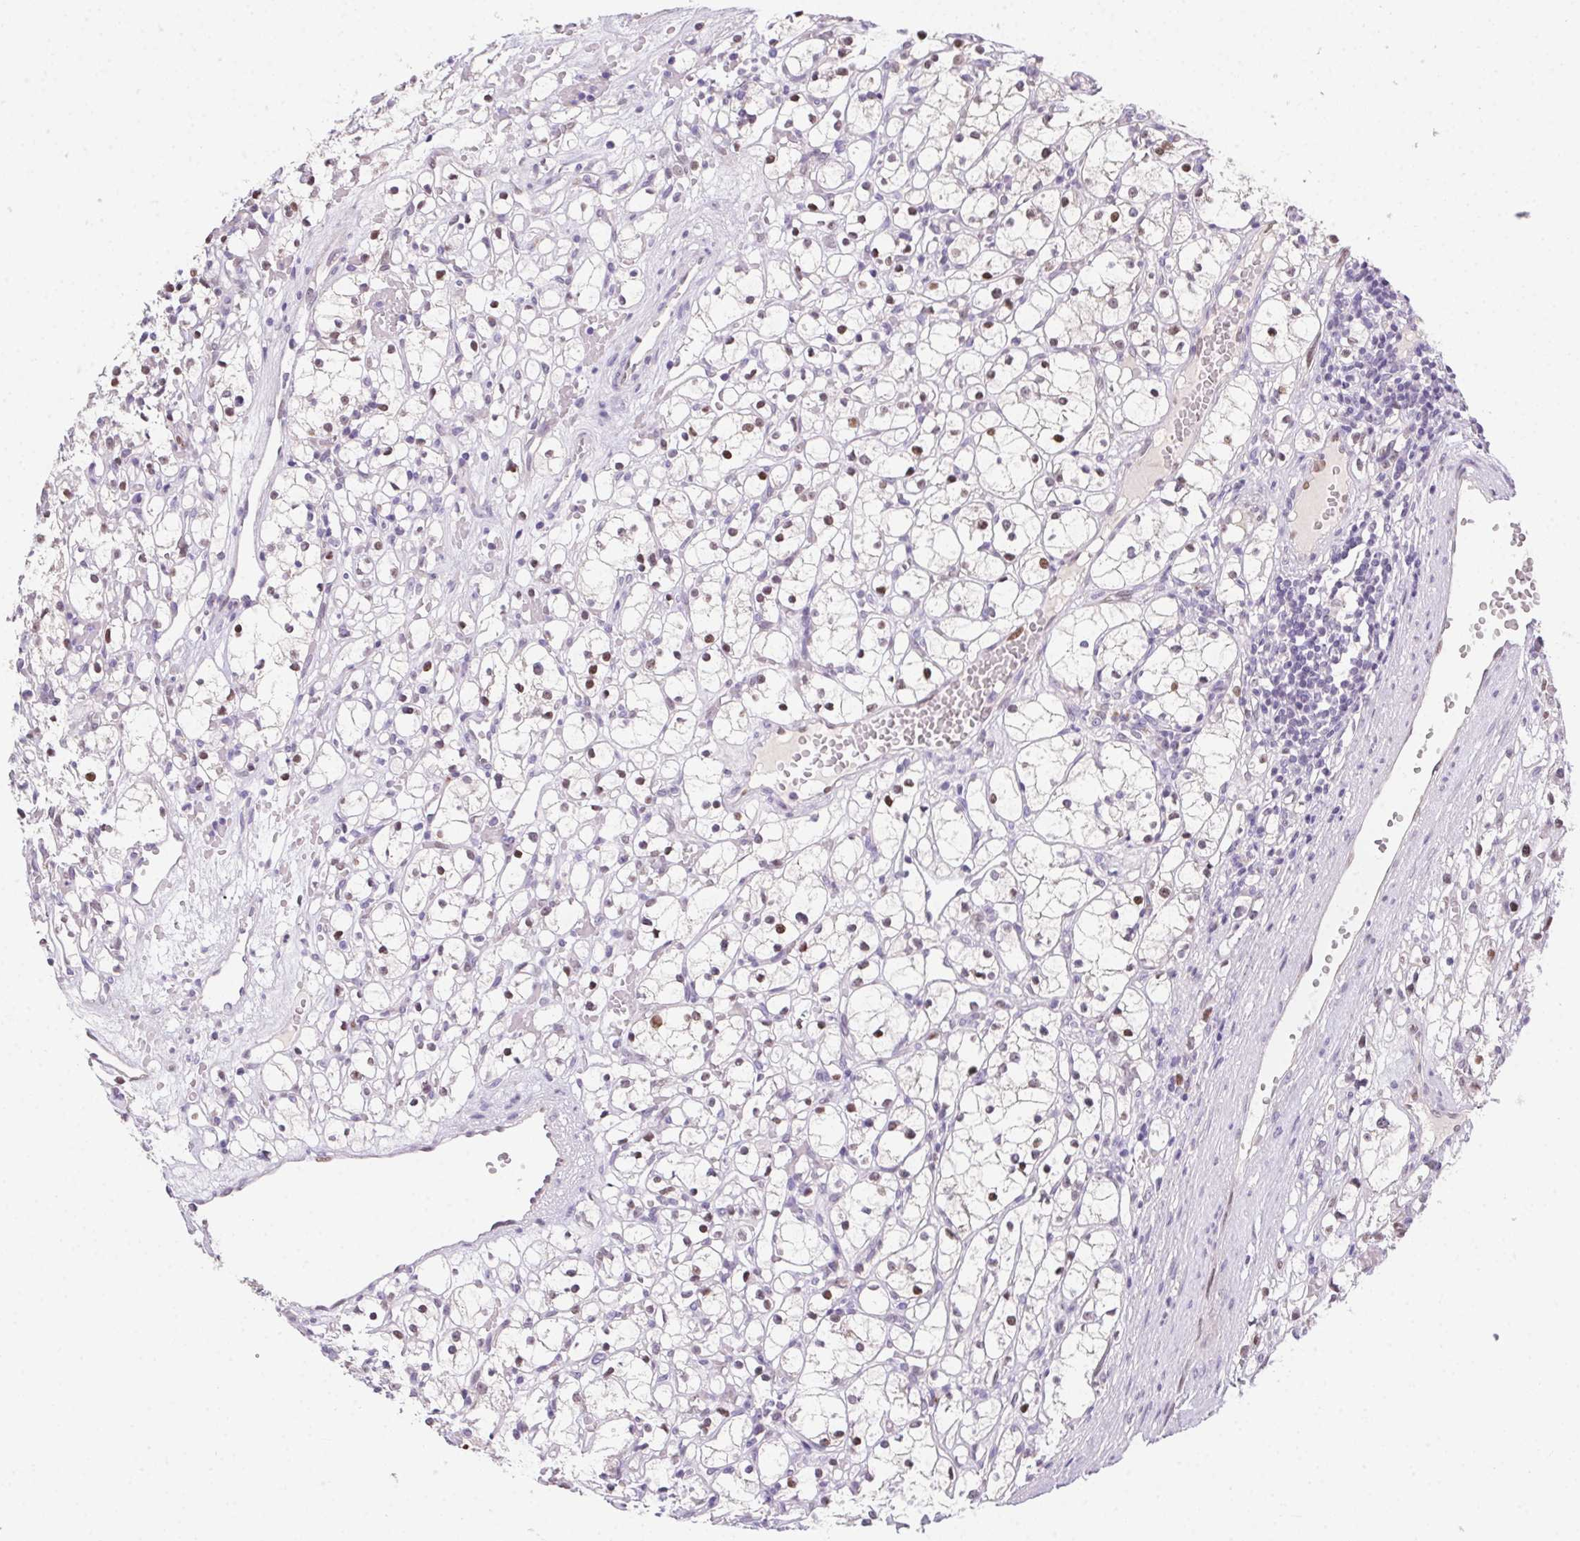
{"staining": {"intensity": "weak", "quantity": "25%-75%", "location": "nuclear"}, "tissue": "renal cancer", "cell_type": "Tumor cells", "image_type": "cancer", "snomed": [{"axis": "morphology", "description": "Adenocarcinoma, NOS"}, {"axis": "topography", "description": "Kidney"}], "caption": "Protein analysis of renal cancer (adenocarcinoma) tissue demonstrates weak nuclear positivity in approximately 25%-75% of tumor cells.", "gene": "SP9", "patient": {"sex": "female", "age": 59}}